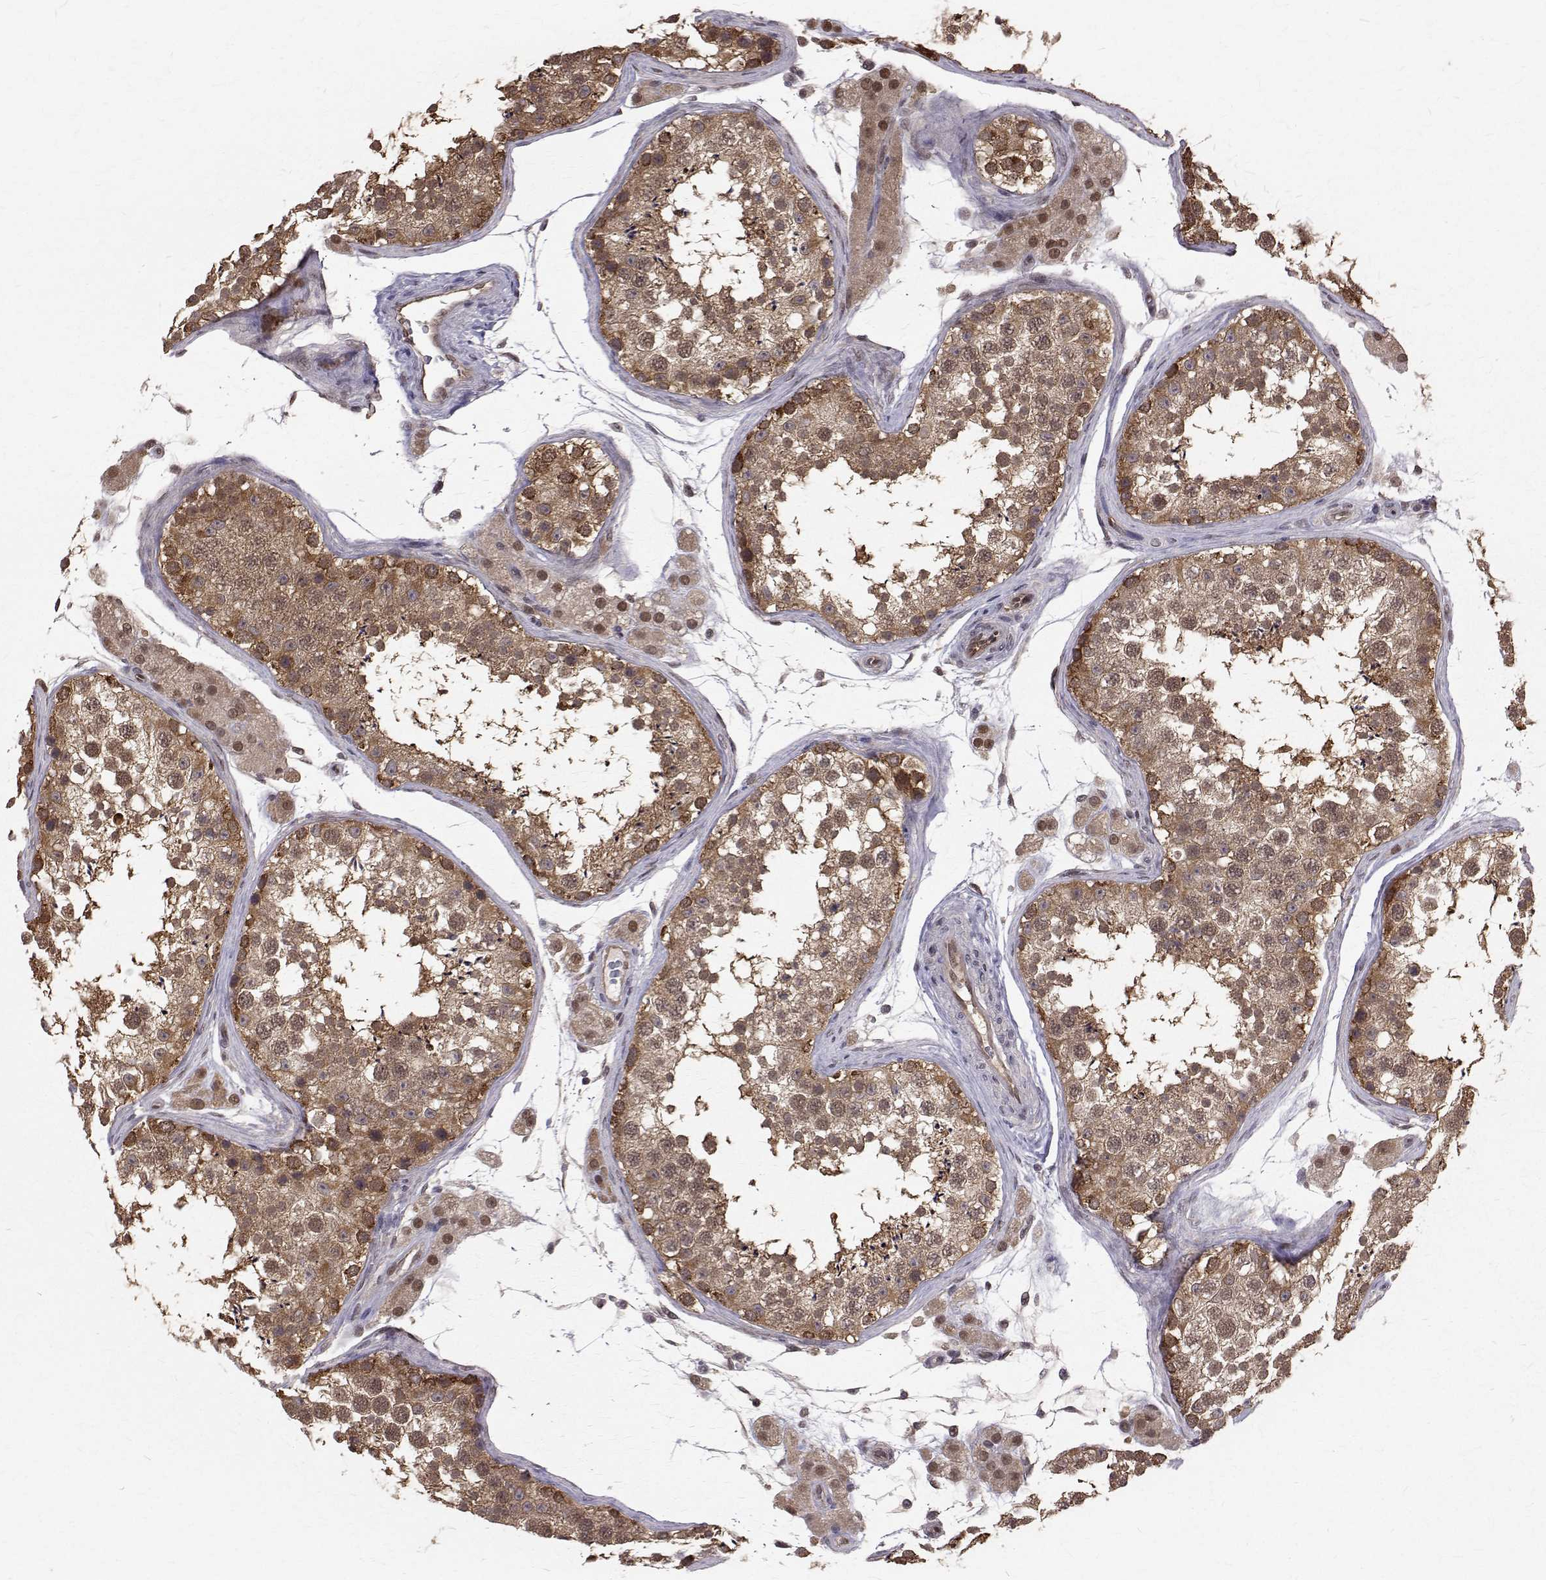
{"staining": {"intensity": "moderate", "quantity": ">75%", "location": "cytoplasmic/membranous,nuclear"}, "tissue": "testis", "cell_type": "Cells in seminiferous ducts", "image_type": "normal", "snomed": [{"axis": "morphology", "description": "Normal tissue, NOS"}, {"axis": "topography", "description": "Testis"}], "caption": "Immunohistochemical staining of normal testis displays moderate cytoplasmic/membranous,nuclear protein positivity in approximately >75% of cells in seminiferous ducts. (Brightfield microscopy of DAB IHC at high magnification).", "gene": "NIF3L1", "patient": {"sex": "male", "age": 41}}